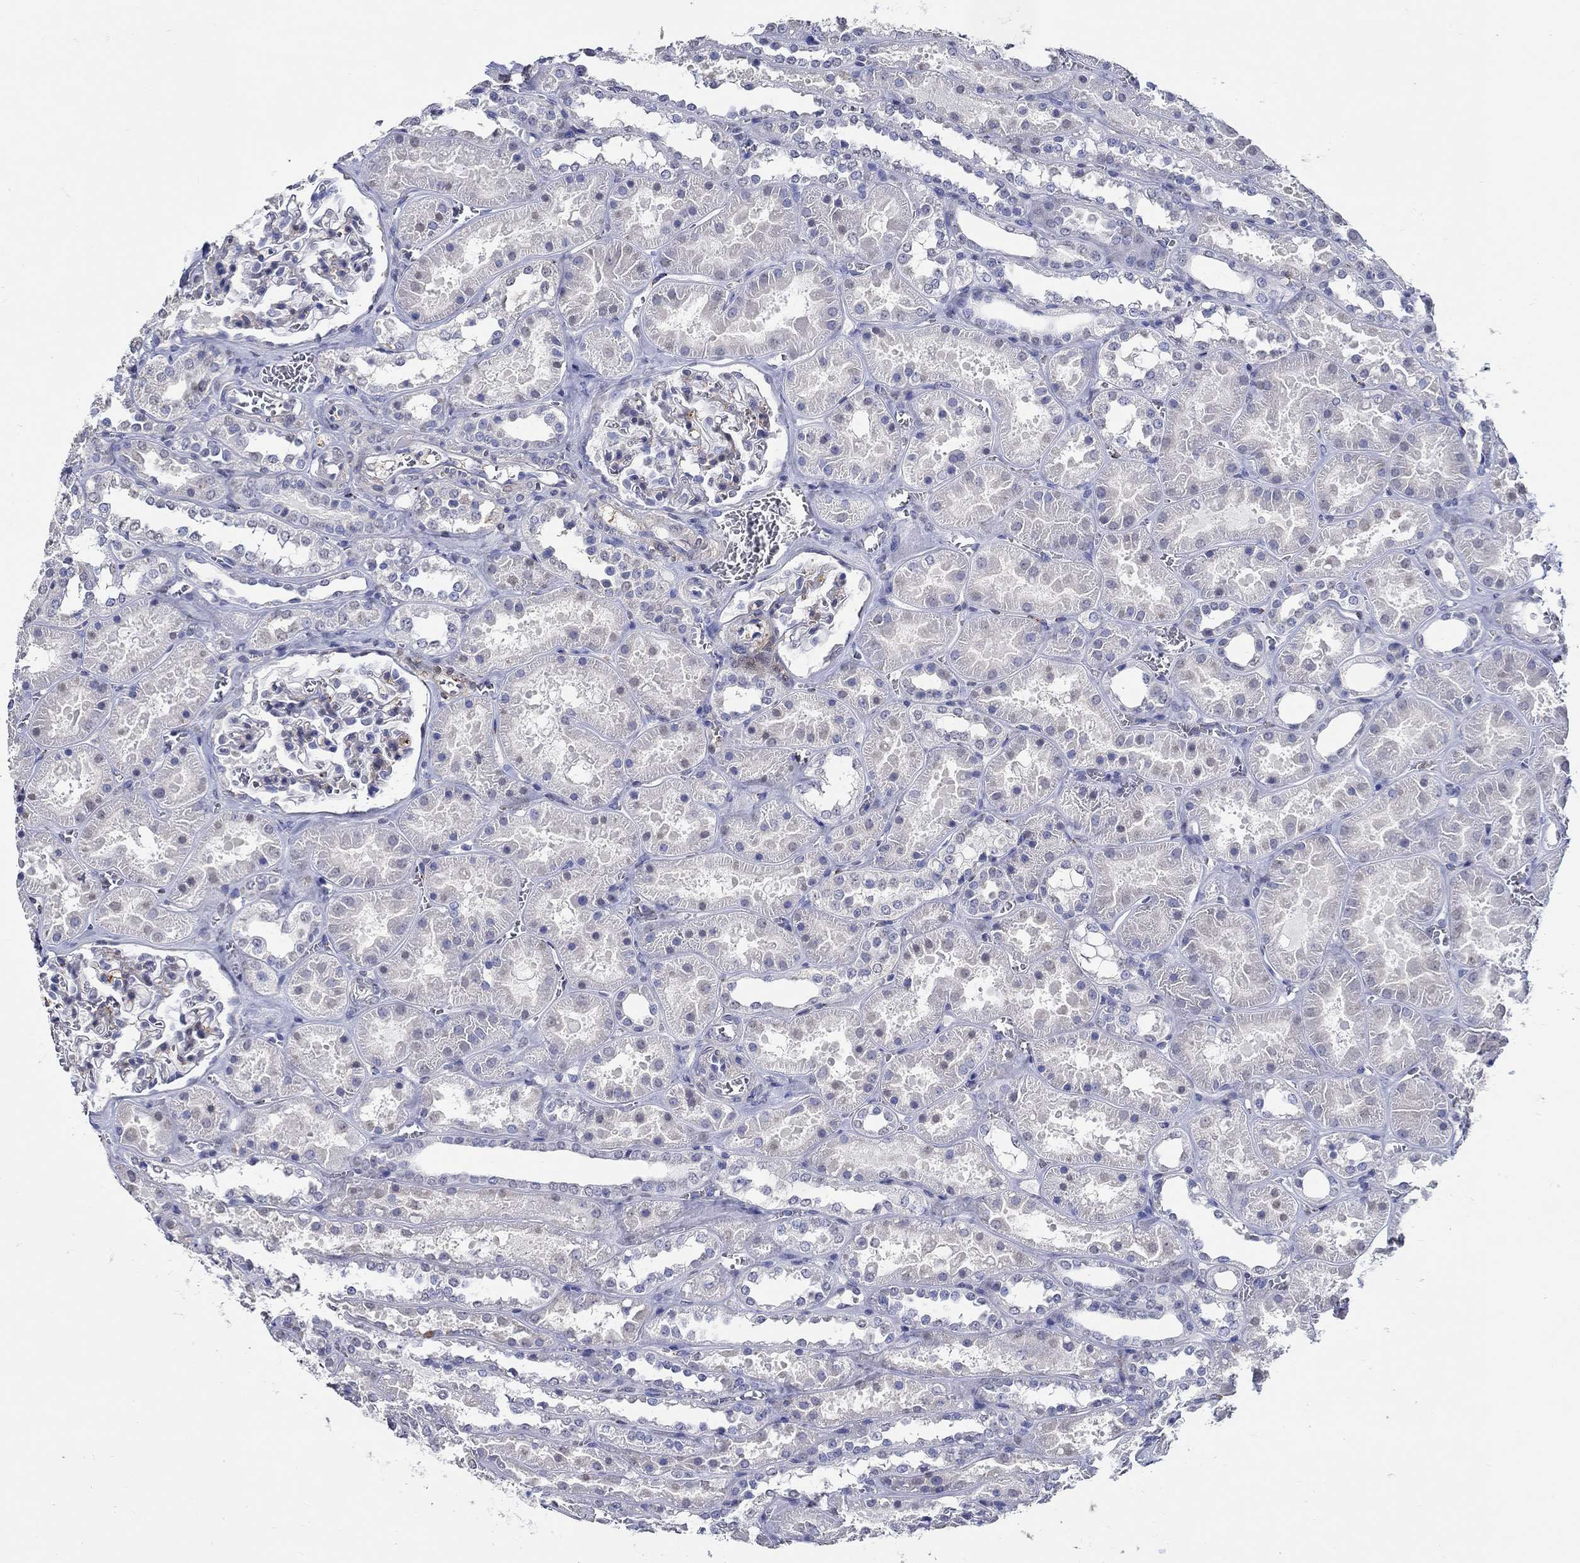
{"staining": {"intensity": "moderate", "quantity": "<25%", "location": "cytoplasmic/membranous"}, "tissue": "kidney", "cell_type": "Cells in glomeruli", "image_type": "normal", "snomed": [{"axis": "morphology", "description": "Normal tissue, NOS"}, {"axis": "topography", "description": "Kidney"}], "caption": "The immunohistochemical stain shows moderate cytoplasmic/membranous staining in cells in glomeruli of unremarkable kidney.", "gene": "PDE1B", "patient": {"sex": "female", "age": 41}}